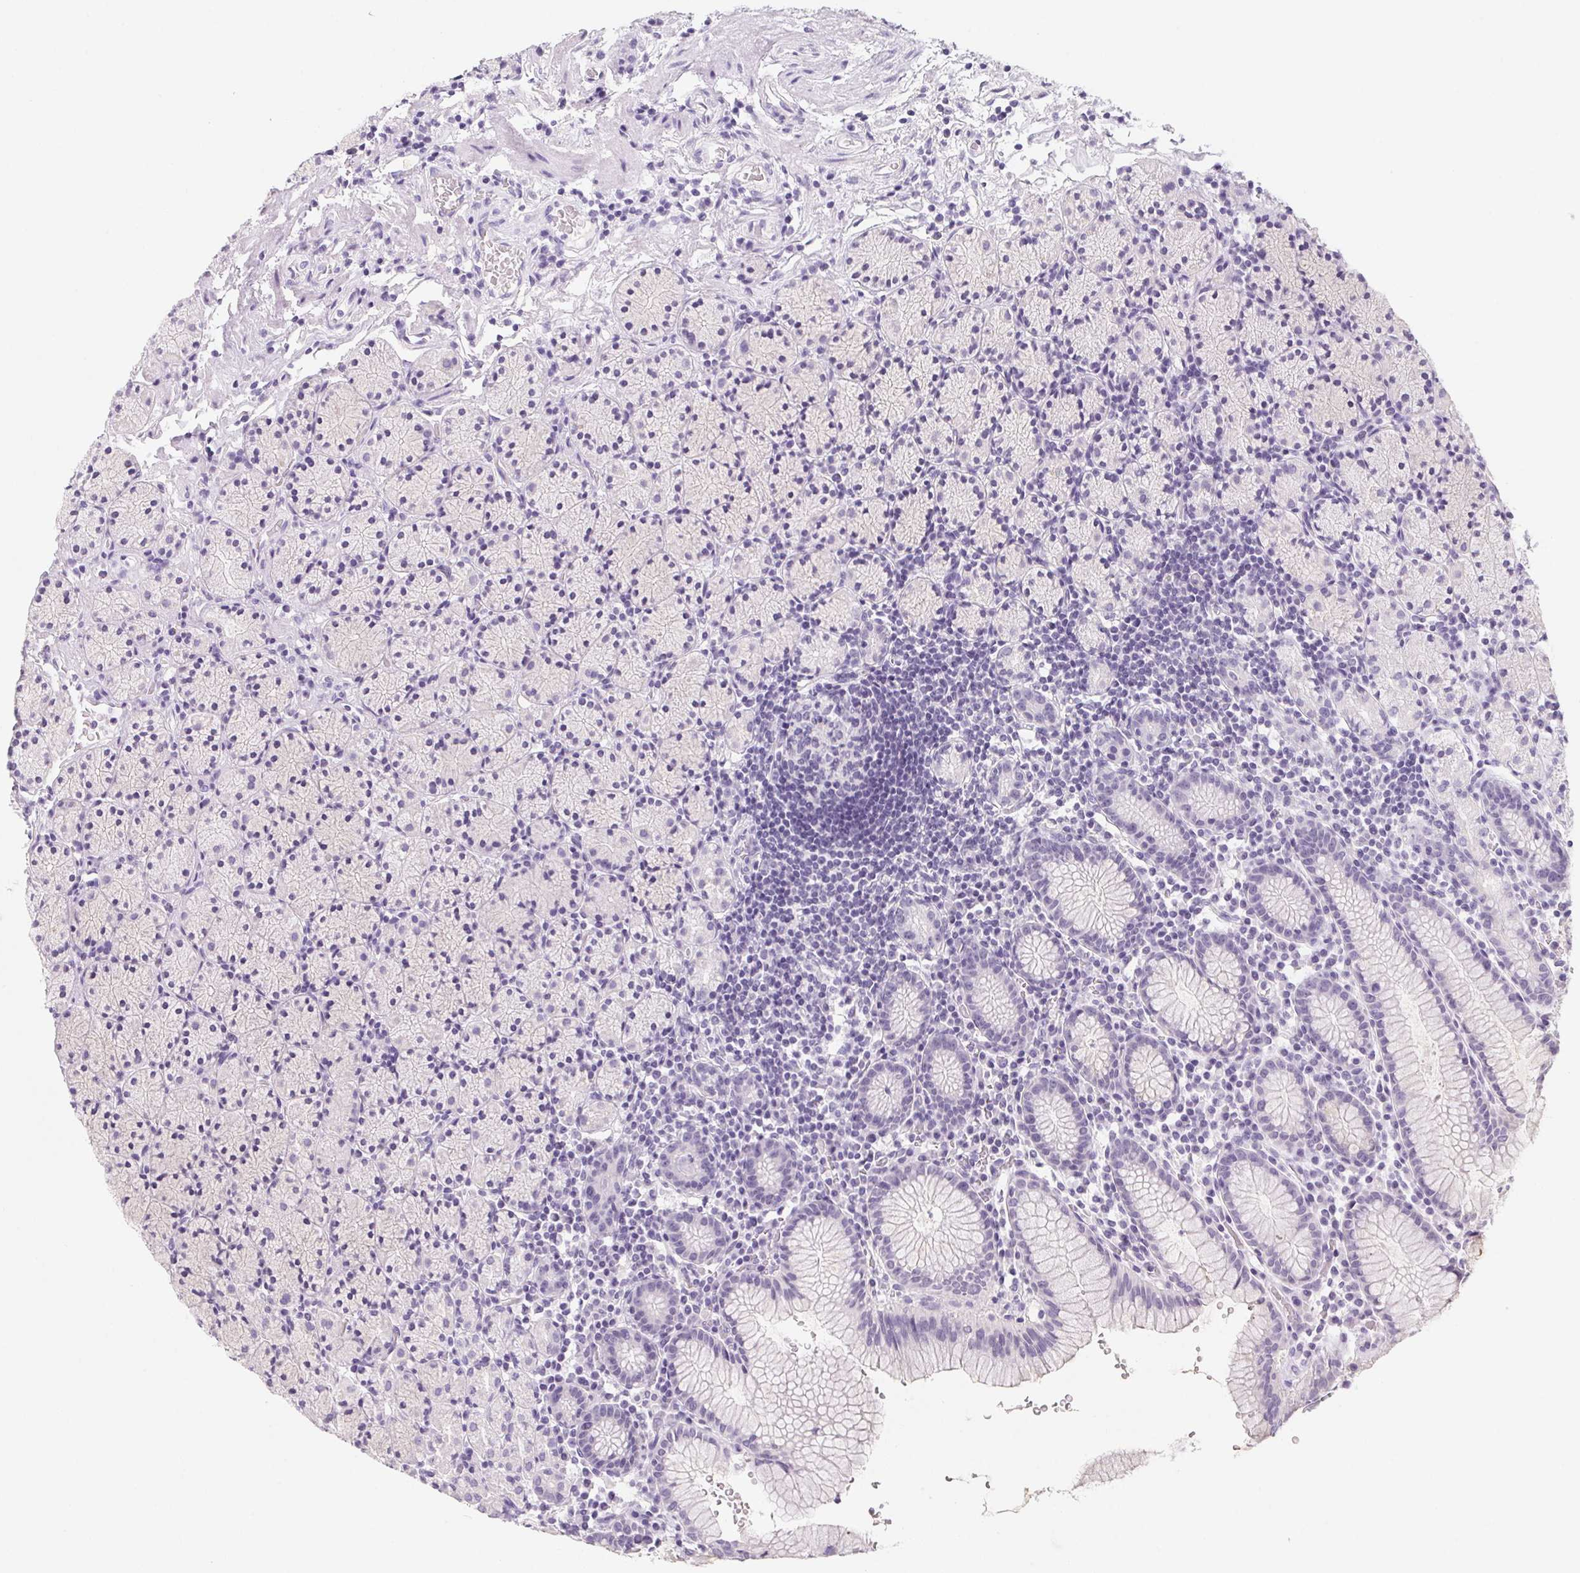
{"staining": {"intensity": "negative", "quantity": "none", "location": "none"}, "tissue": "stomach", "cell_type": "Glandular cells", "image_type": "normal", "snomed": [{"axis": "morphology", "description": "Normal tissue, NOS"}, {"axis": "topography", "description": "Stomach, upper"}, {"axis": "topography", "description": "Stomach"}], "caption": "Benign stomach was stained to show a protein in brown. There is no significant expression in glandular cells. (DAB IHC visualized using brightfield microscopy, high magnification).", "gene": "CAPZA3", "patient": {"sex": "male", "age": 62}}